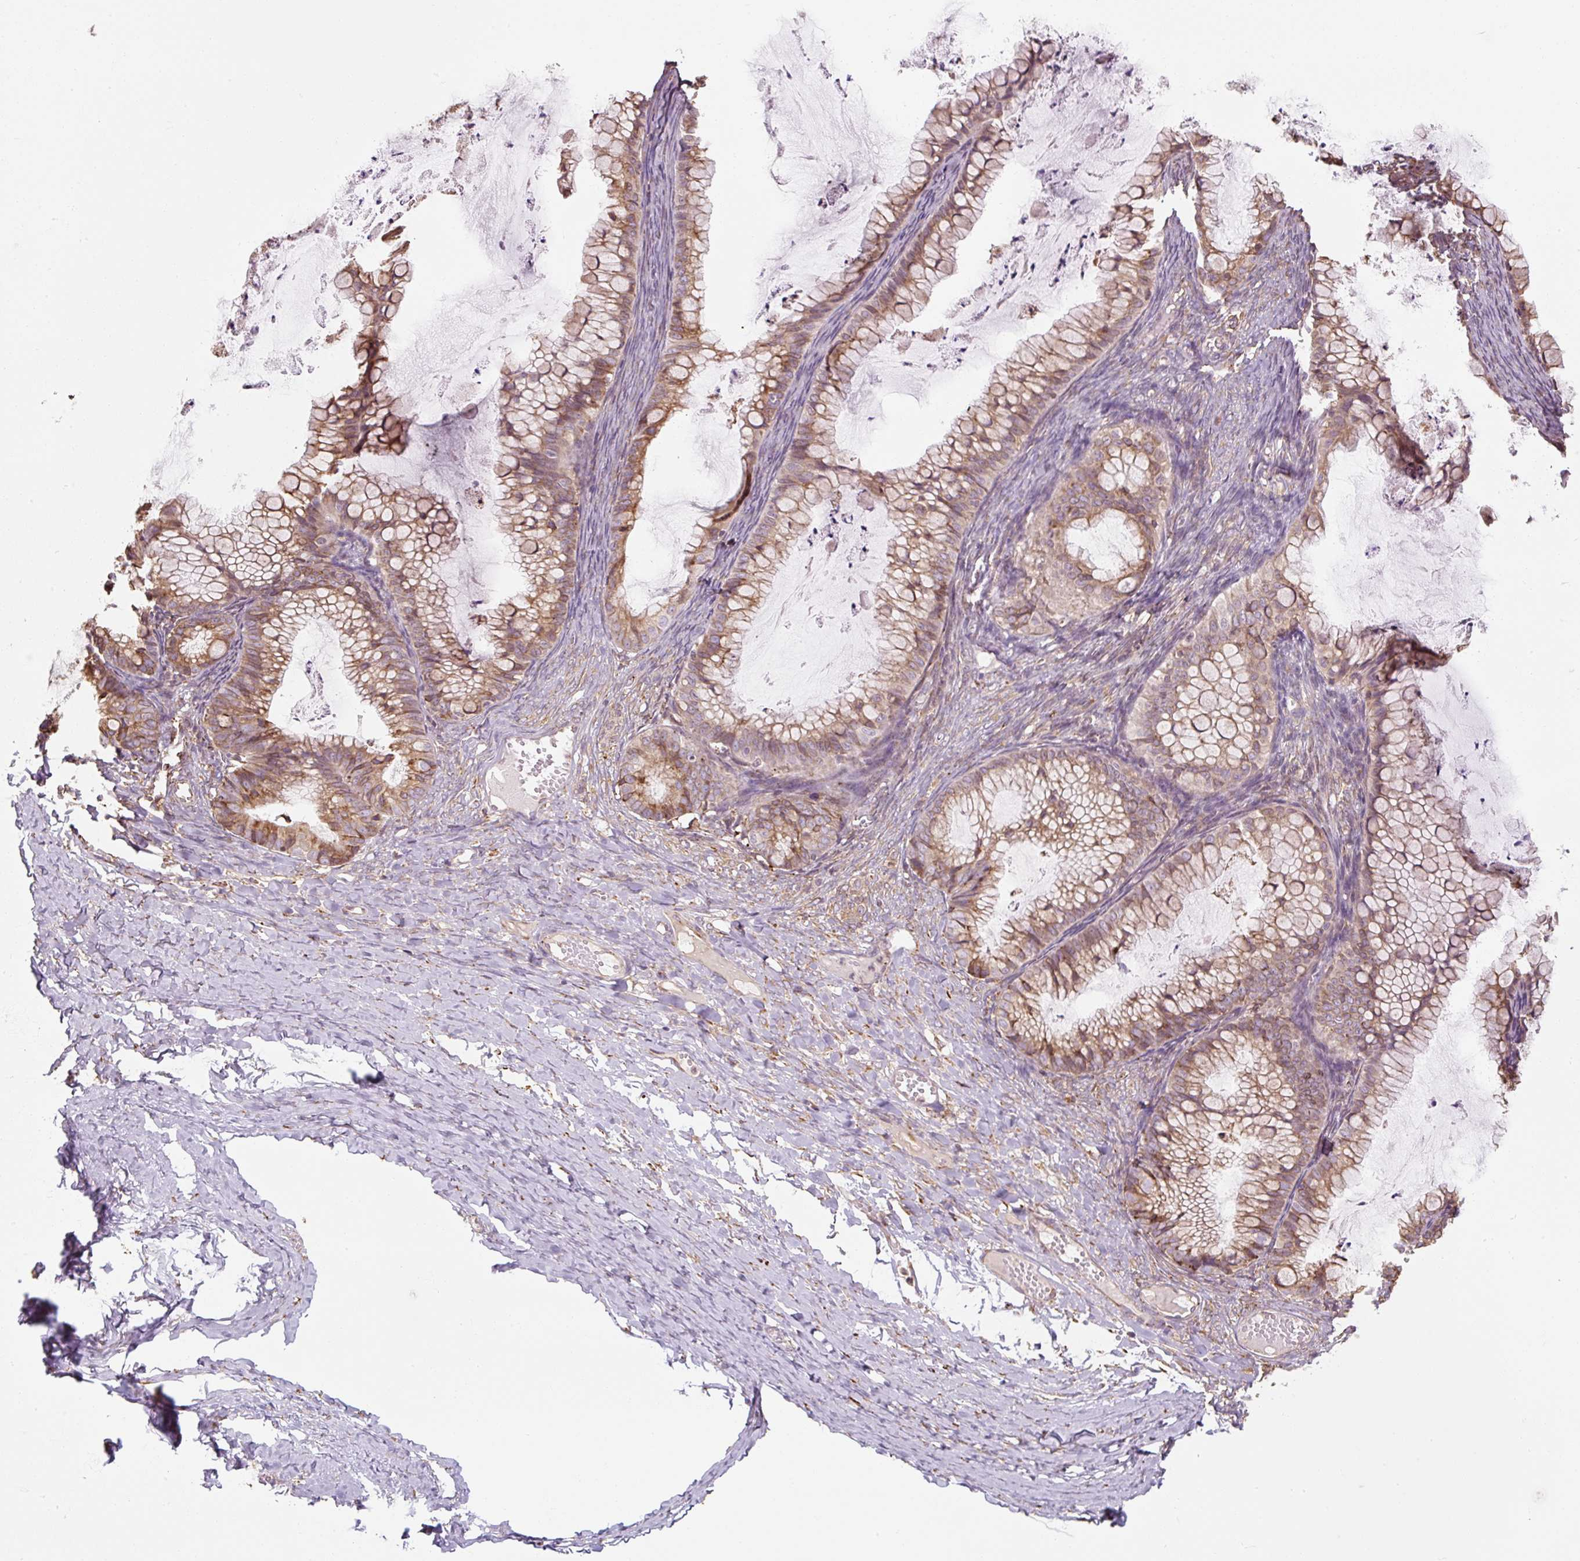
{"staining": {"intensity": "moderate", "quantity": ">75%", "location": "cytoplasmic/membranous"}, "tissue": "ovarian cancer", "cell_type": "Tumor cells", "image_type": "cancer", "snomed": [{"axis": "morphology", "description": "Cystadenocarcinoma, mucinous, NOS"}, {"axis": "topography", "description": "Ovary"}], "caption": "The histopathology image demonstrates immunohistochemical staining of ovarian cancer. There is moderate cytoplasmic/membranous staining is present in approximately >75% of tumor cells.", "gene": "PRKCSH", "patient": {"sex": "female", "age": 35}}